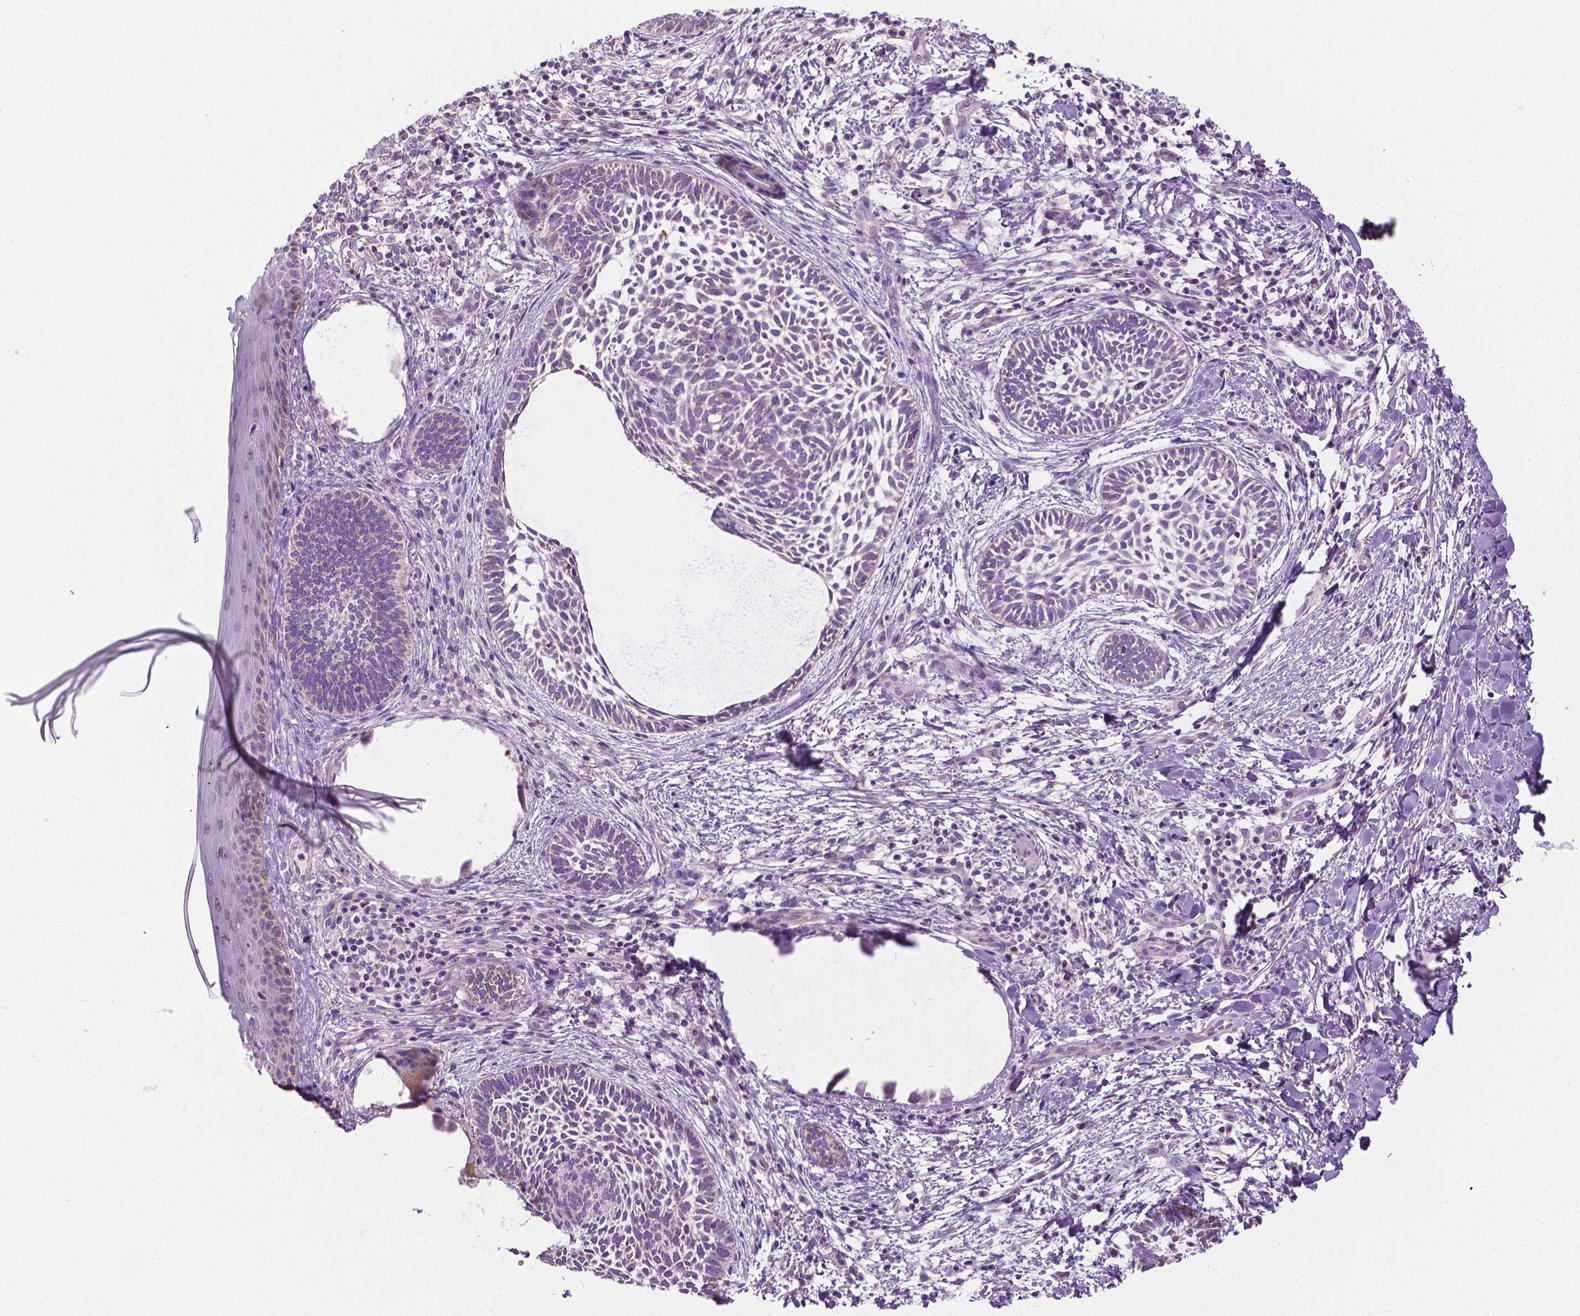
{"staining": {"intensity": "negative", "quantity": "none", "location": "none"}, "tissue": "skin cancer", "cell_type": "Tumor cells", "image_type": "cancer", "snomed": [{"axis": "morphology", "description": "Normal tissue, NOS"}, {"axis": "morphology", "description": "Basal cell carcinoma"}, {"axis": "topography", "description": "Skin"}], "caption": "Human basal cell carcinoma (skin) stained for a protein using immunohistochemistry (IHC) shows no staining in tumor cells.", "gene": "CSPG5", "patient": {"sex": "male", "age": 46}}